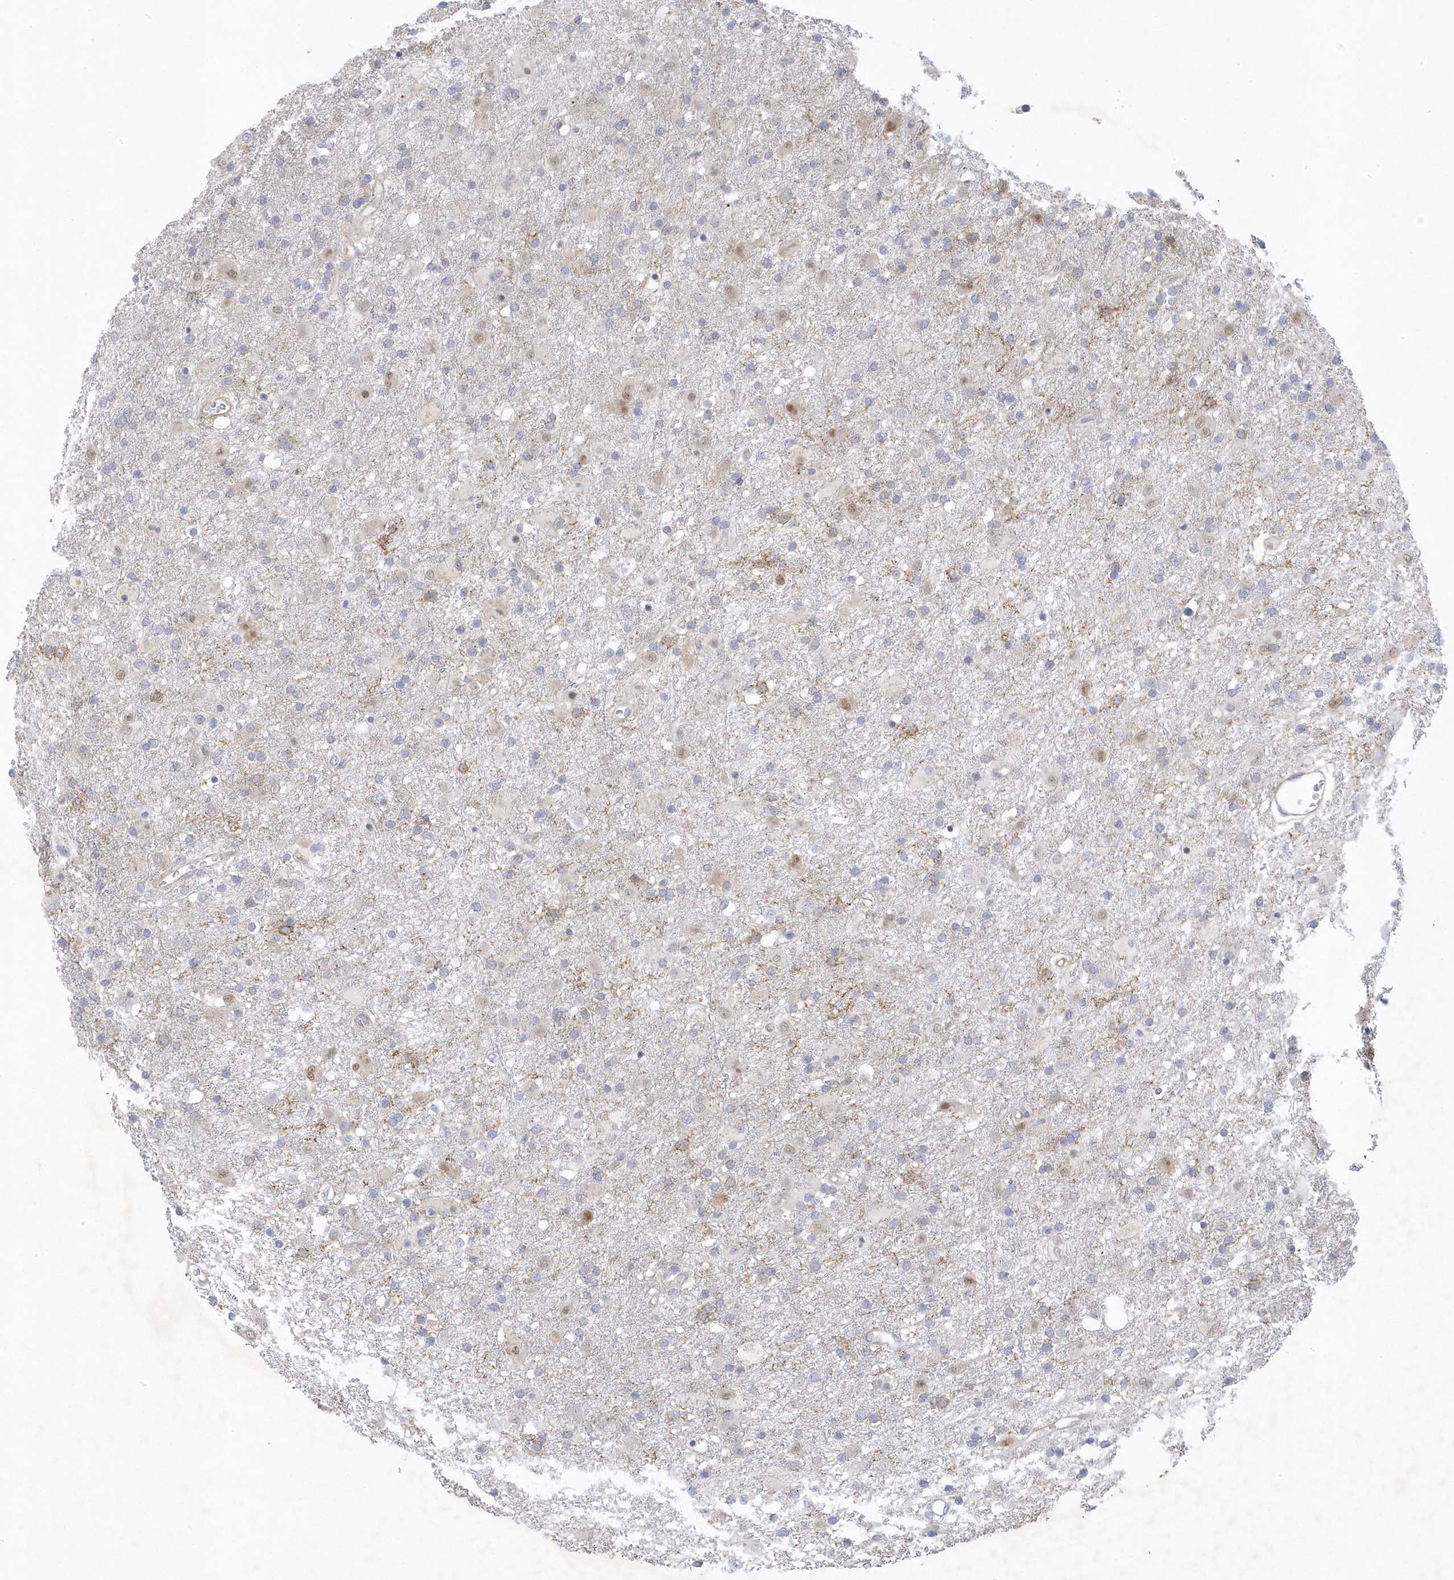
{"staining": {"intensity": "negative", "quantity": "none", "location": "none"}, "tissue": "glioma", "cell_type": "Tumor cells", "image_type": "cancer", "snomed": [{"axis": "morphology", "description": "Glioma, malignant, Low grade"}, {"axis": "topography", "description": "Brain"}], "caption": "Tumor cells are negative for brown protein staining in glioma.", "gene": "ANAPC1", "patient": {"sex": "male", "age": 65}}